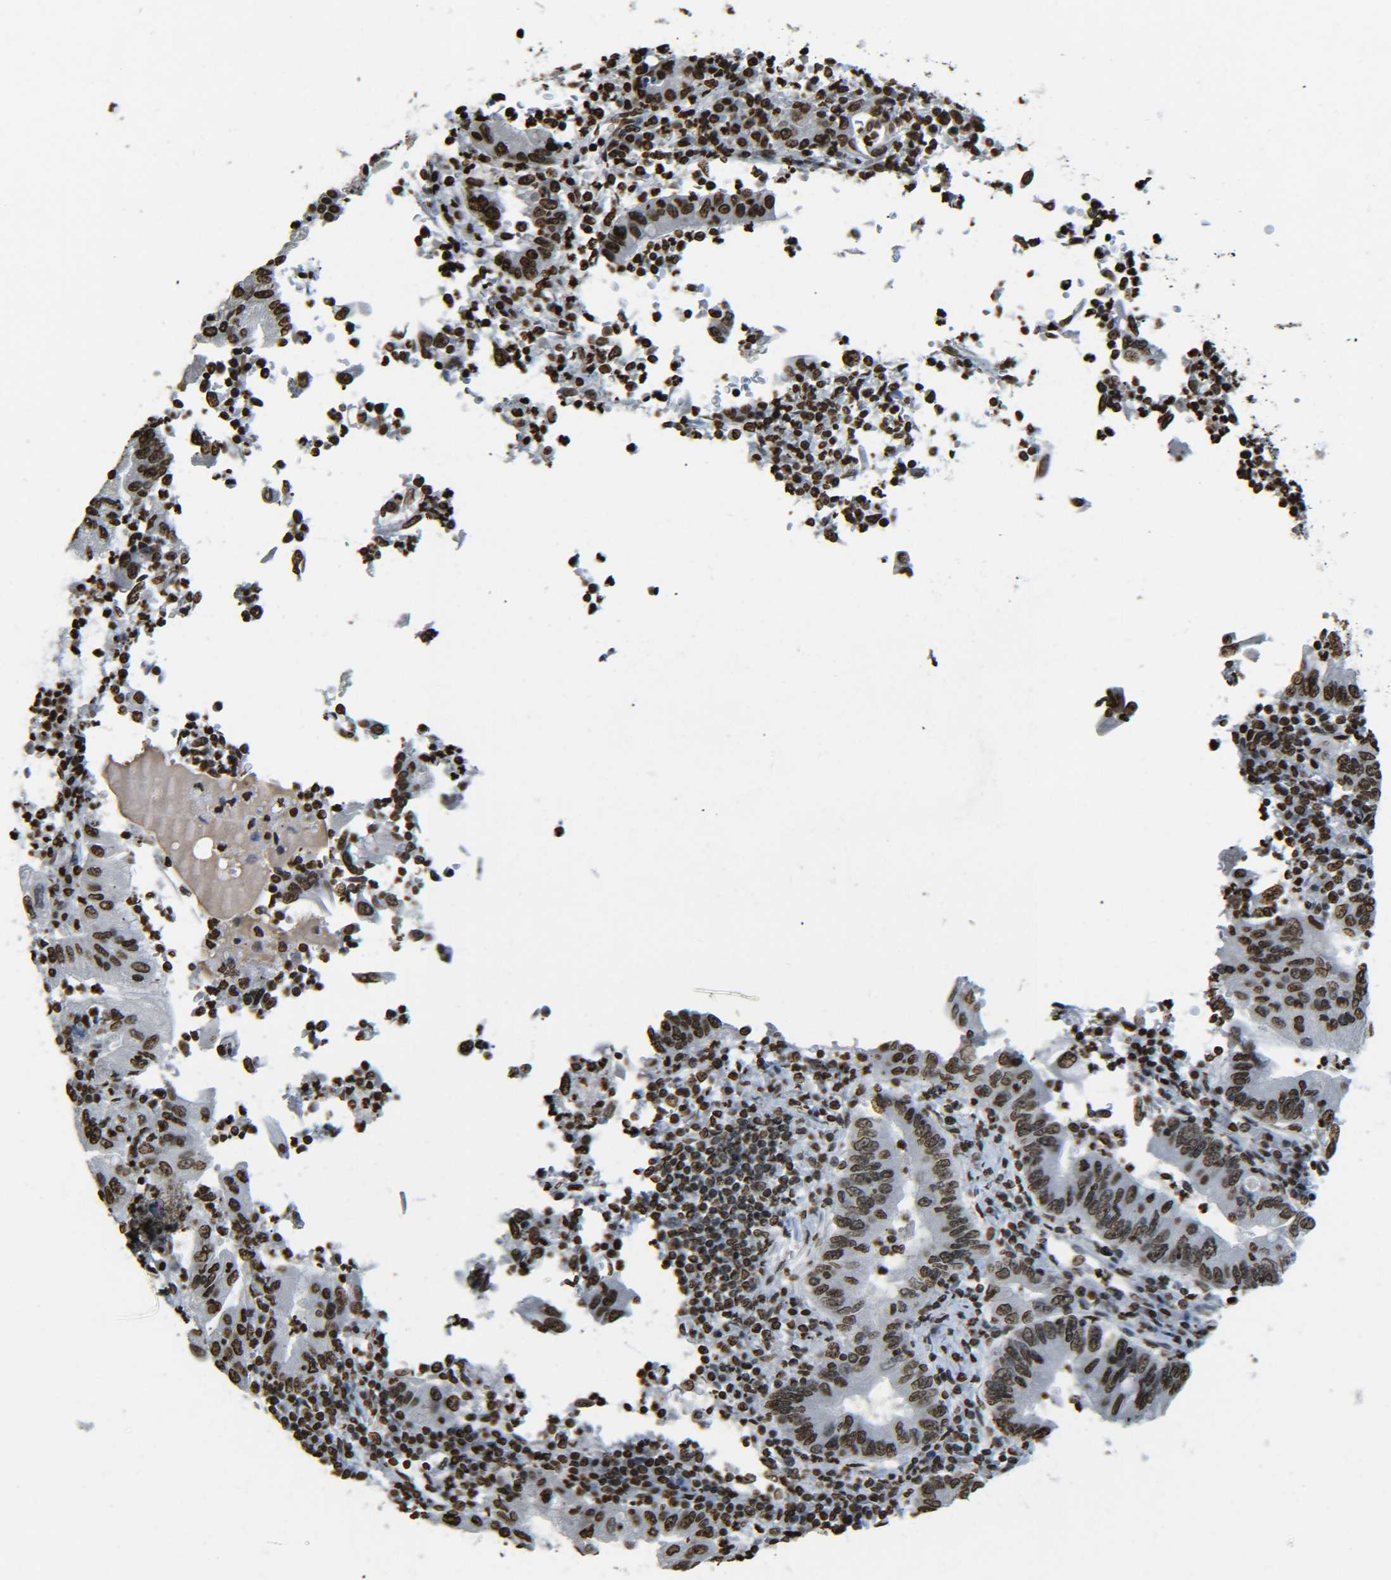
{"staining": {"intensity": "moderate", "quantity": ">75%", "location": "nuclear"}, "tissue": "stomach cancer", "cell_type": "Tumor cells", "image_type": "cancer", "snomed": [{"axis": "morphology", "description": "Normal tissue, NOS"}, {"axis": "morphology", "description": "Adenocarcinoma, NOS"}, {"axis": "topography", "description": "Esophagus"}, {"axis": "topography", "description": "Stomach, upper"}, {"axis": "topography", "description": "Peripheral nerve tissue"}], "caption": "The histopathology image demonstrates immunohistochemical staining of adenocarcinoma (stomach). There is moderate nuclear positivity is appreciated in approximately >75% of tumor cells.", "gene": "H4C16", "patient": {"sex": "male", "age": 62}}